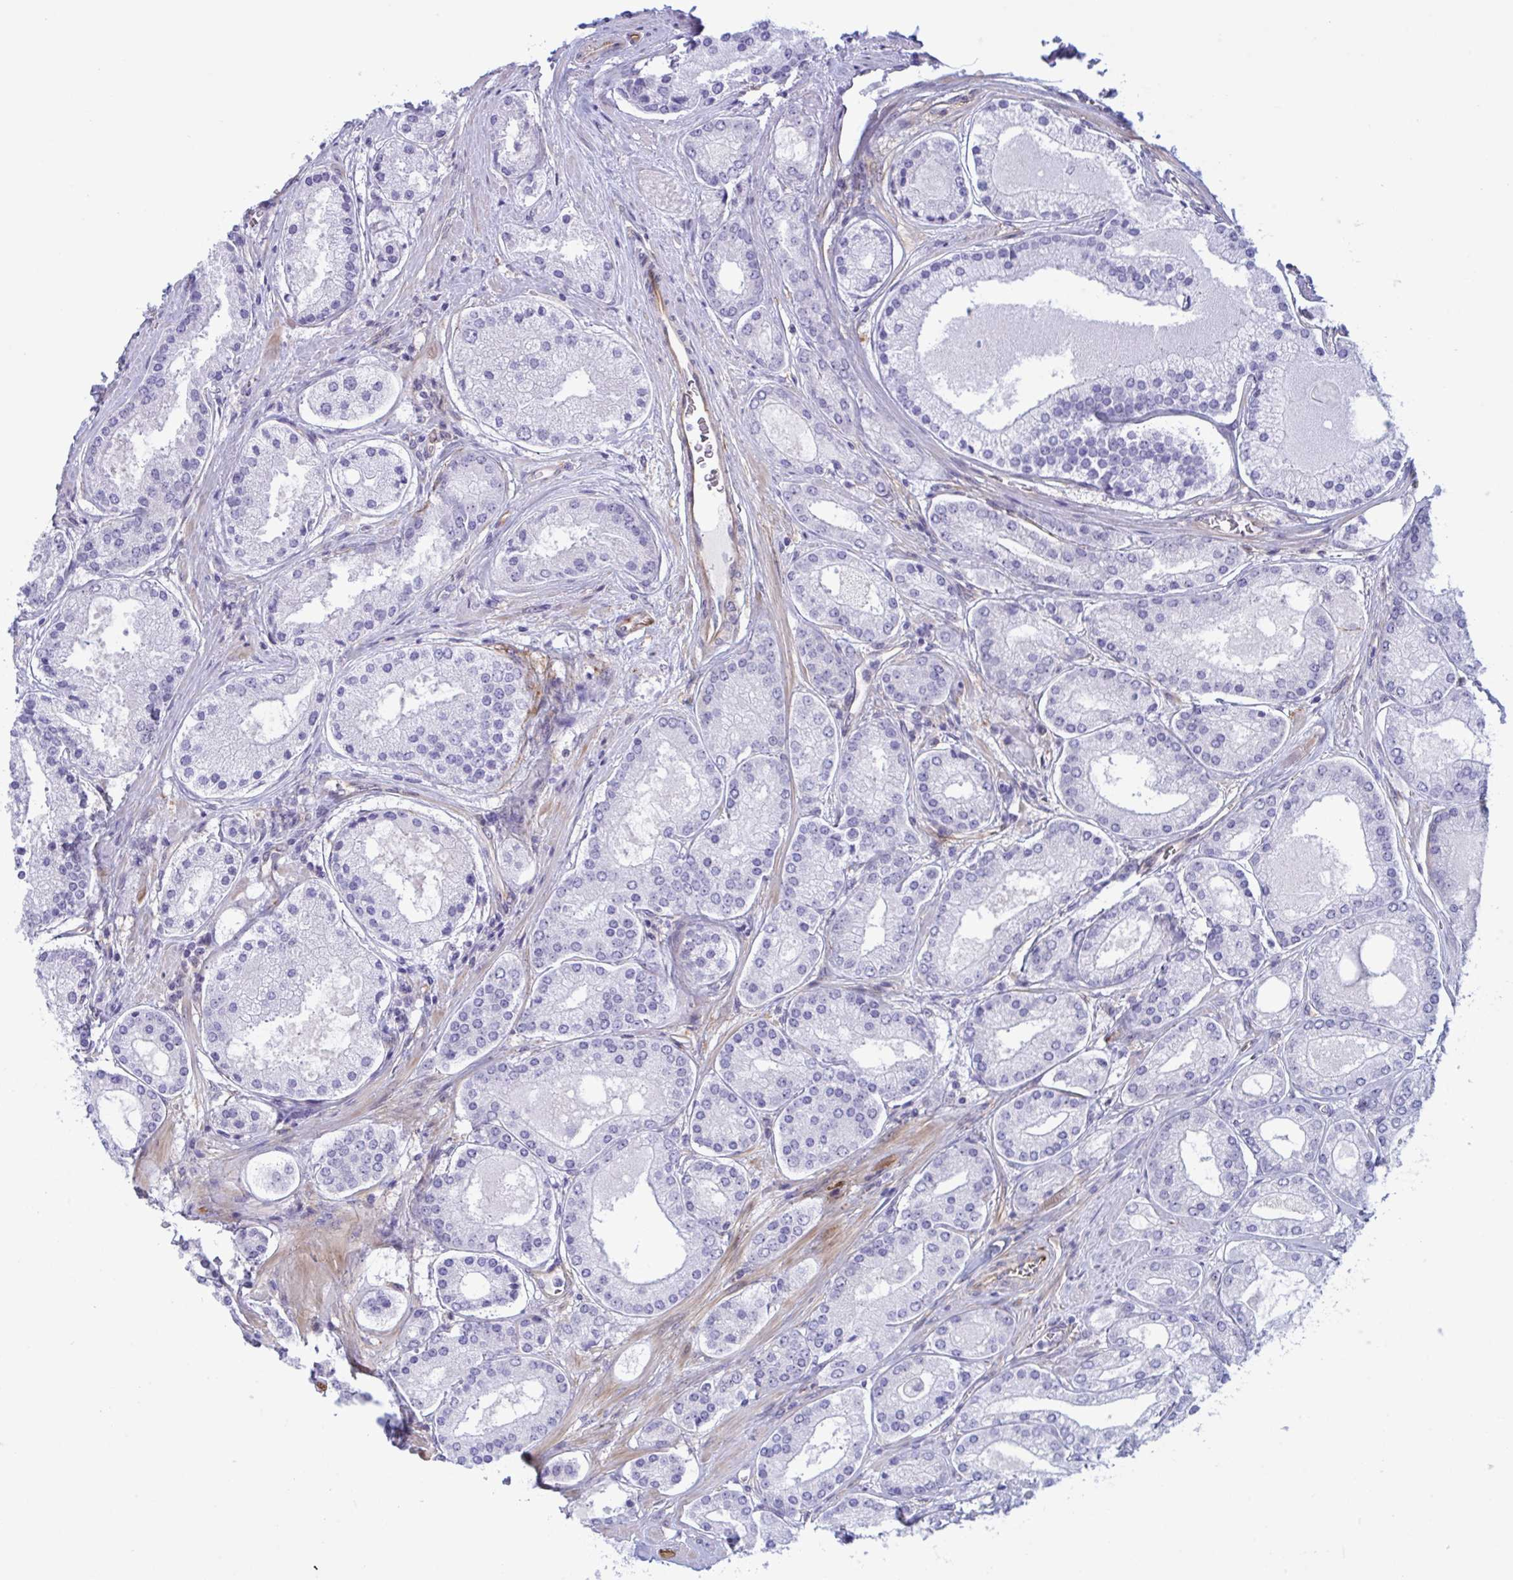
{"staining": {"intensity": "negative", "quantity": "none", "location": "none"}, "tissue": "prostate cancer", "cell_type": "Tumor cells", "image_type": "cancer", "snomed": [{"axis": "morphology", "description": "Adenocarcinoma, High grade"}, {"axis": "topography", "description": "Prostate"}], "caption": "IHC histopathology image of adenocarcinoma (high-grade) (prostate) stained for a protein (brown), which shows no staining in tumor cells. (Stains: DAB (3,3'-diaminobenzidine) immunohistochemistry with hematoxylin counter stain, Microscopy: brightfield microscopy at high magnification).", "gene": "PRRT4", "patient": {"sex": "male", "age": 67}}